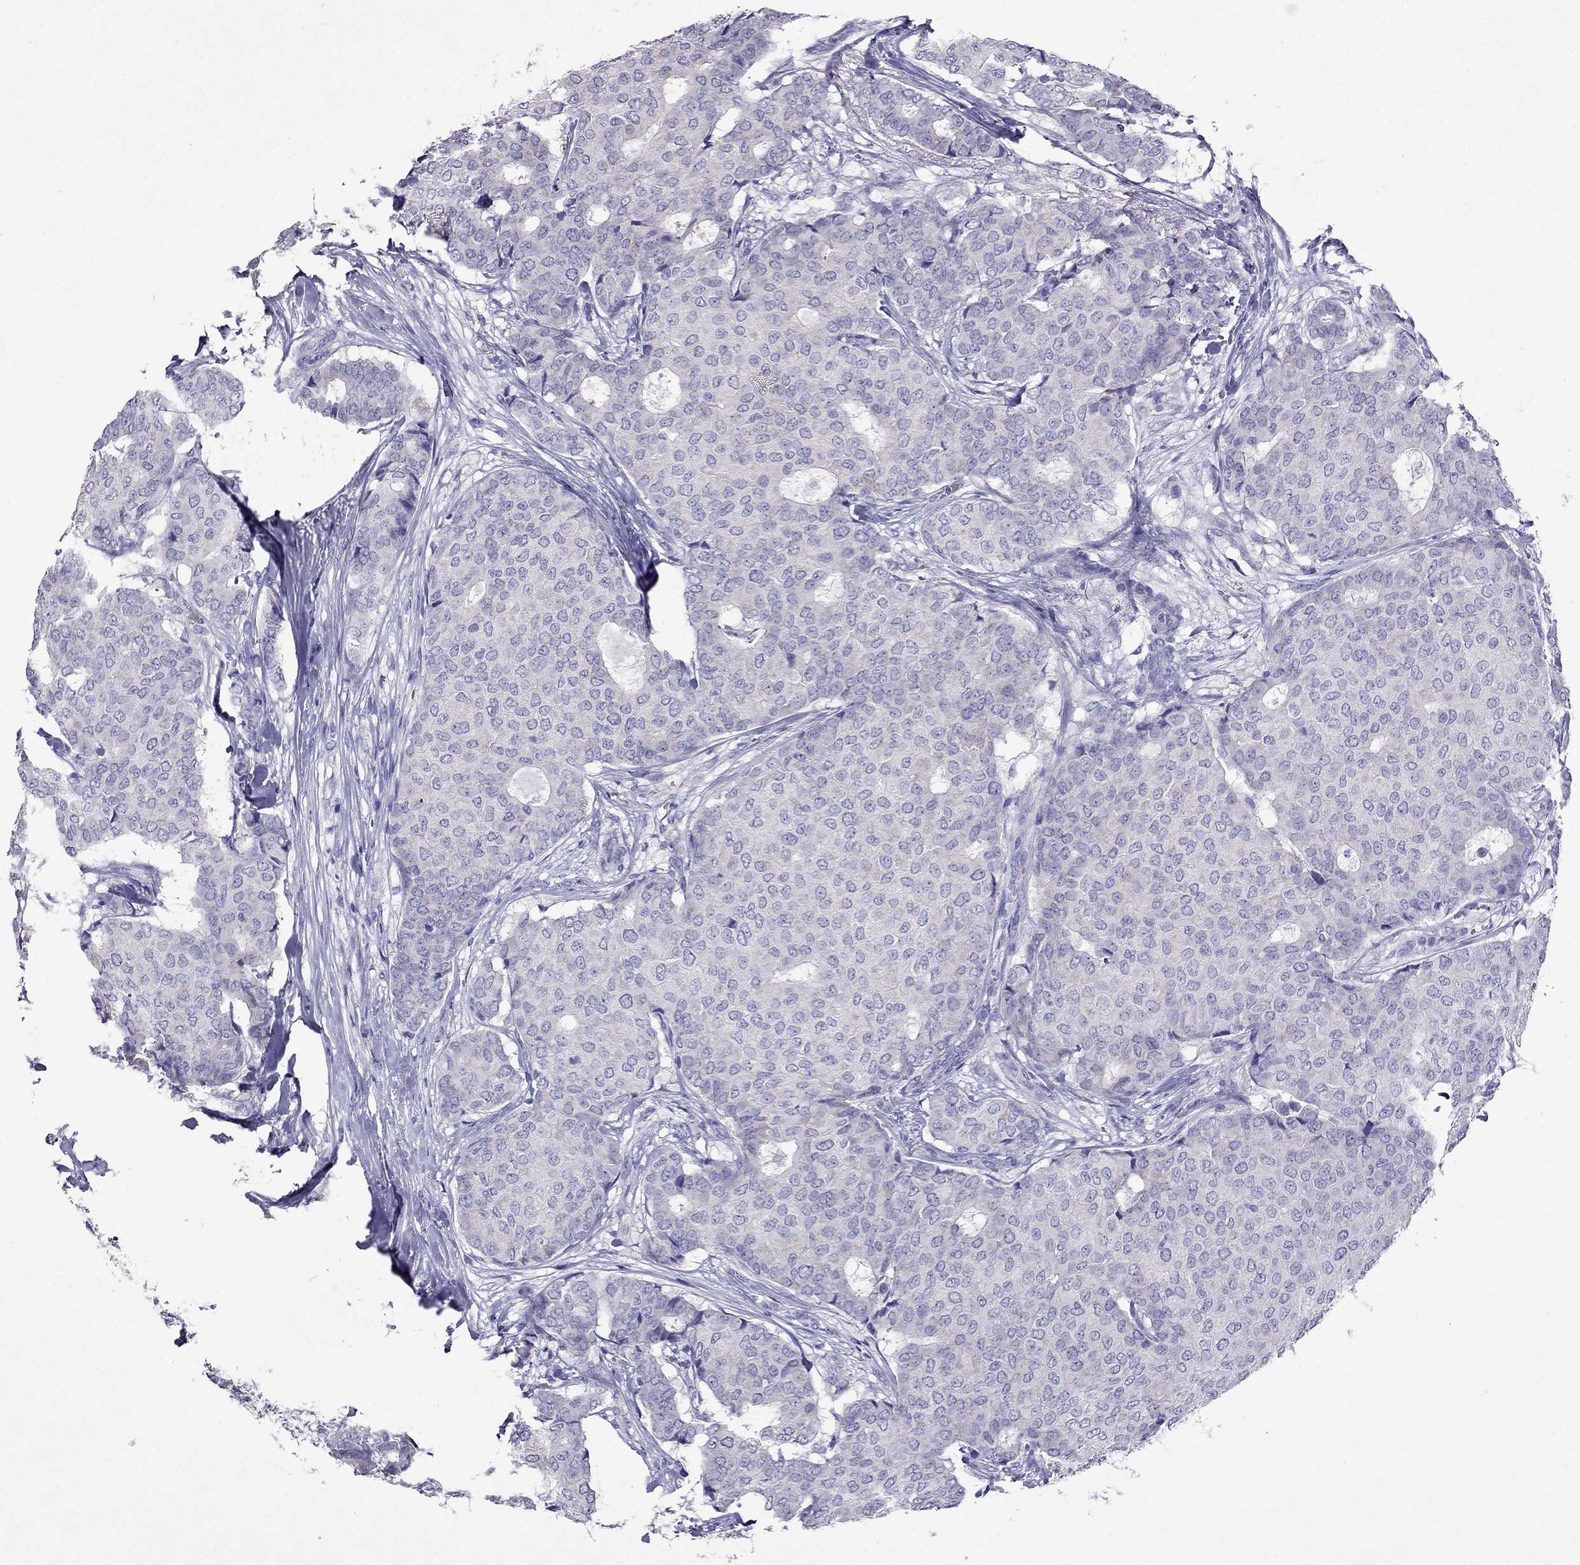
{"staining": {"intensity": "negative", "quantity": "none", "location": "none"}, "tissue": "breast cancer", "cell_type": "Tumor cells", "image_type": "cancer", "snomed": [{"axis": "morphology", "description": "Duct carcinoma"}, {"axis": "topography", "description": "Breast"}], "caption": "Tumor cells show no significant protein expression in breast cancer. Nuclei are stained in blue.", "gene": "TDRD1", "patient": {"sex": "female", "age": 75}}